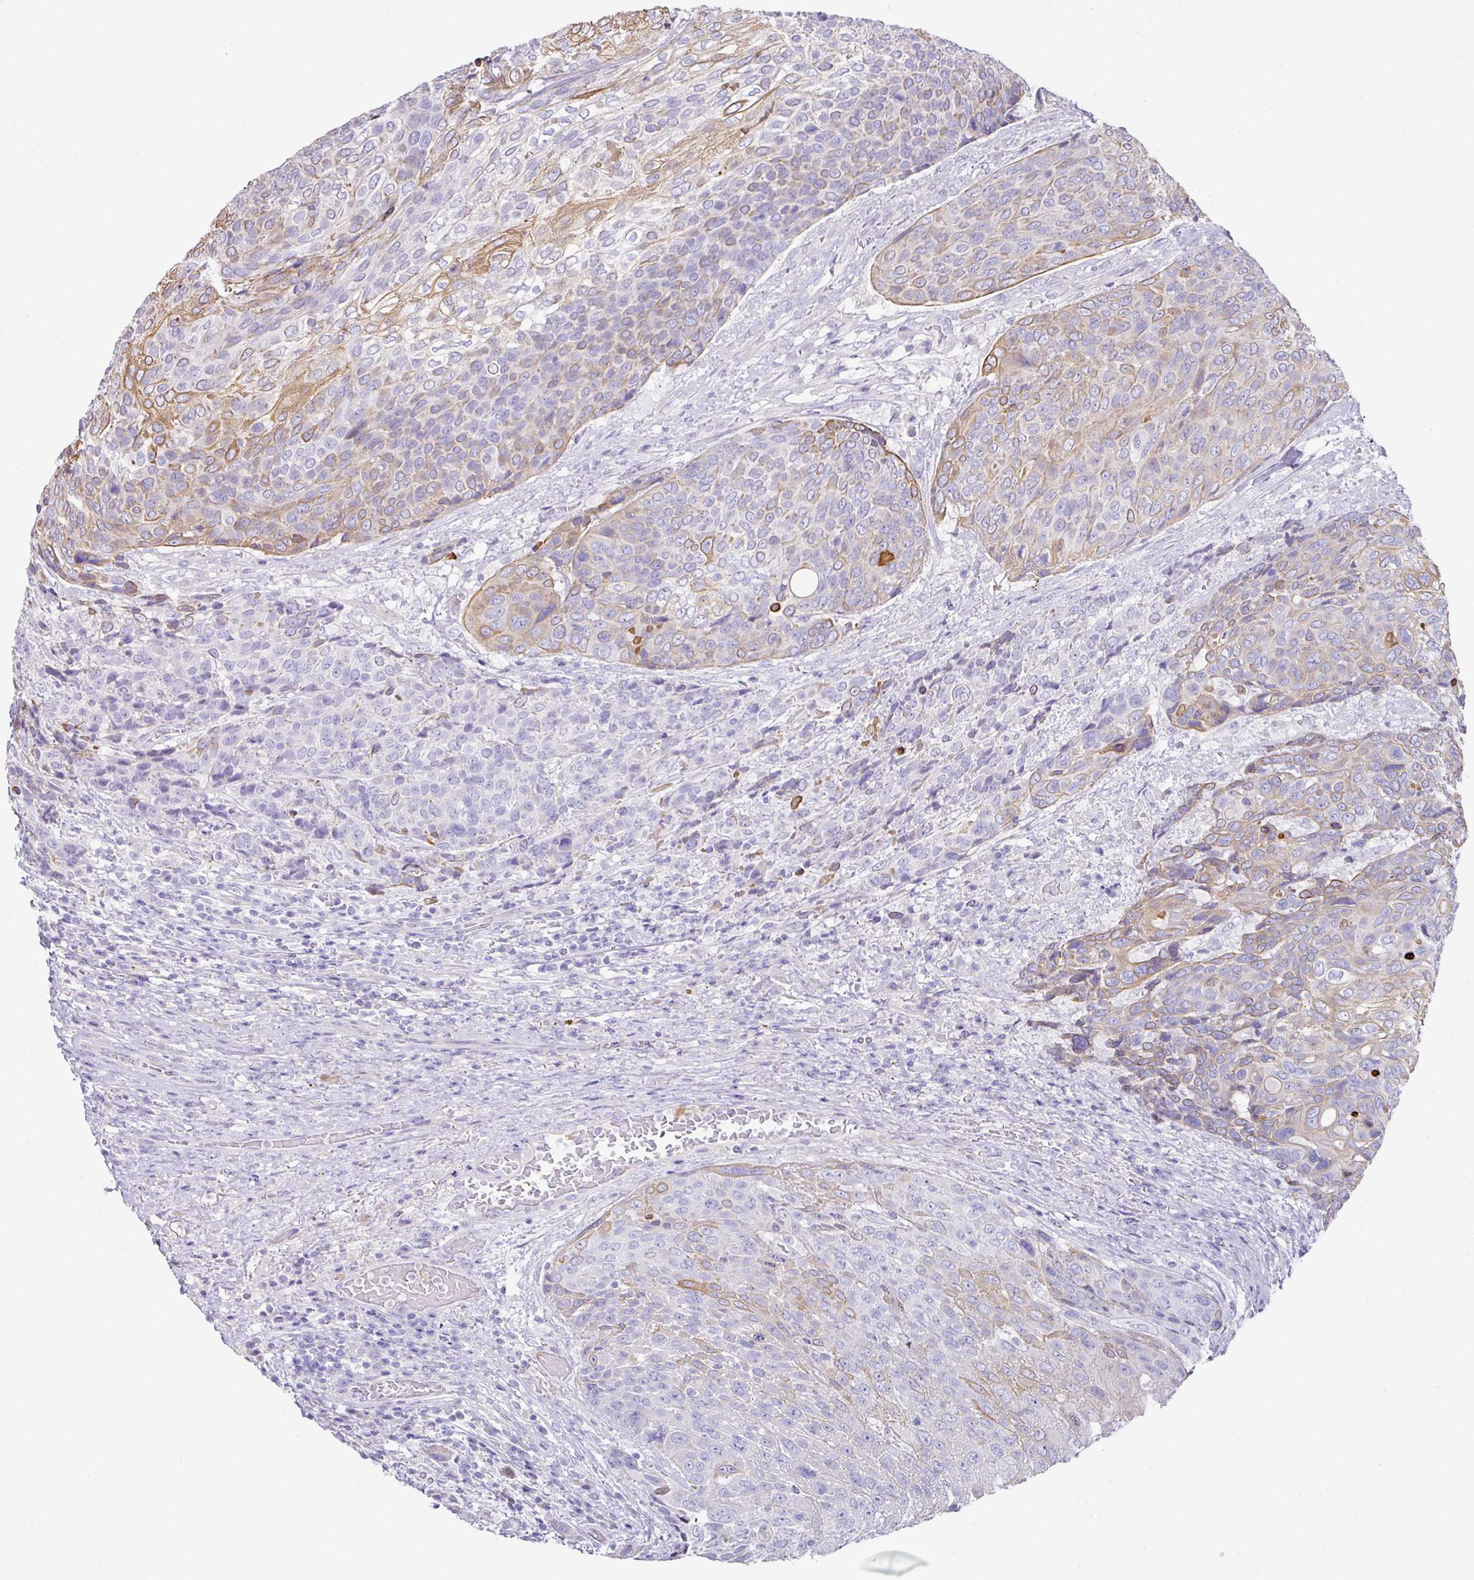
{"staining": {"intensity": "moderate", "quantity": "<25%", "location": "cytoplasmic/membranous"}, "tissue": "urothelial cancer", "cell_type": "Tumor cells", "image_type": "cancer", "snomed": [{"axis": "morphology", "description": "Urothelial carcinoma, High grade"}, {"axis": "topography", "description": "Urinary bladder"}], "caption": "Immunohistochemistry (IHC) of human high-grade urothelial carcinoma shows low levels of moderate cytoplasmic/membranous positivity in about <25% of tumor cells.", "gene": "TARM1", "patient": {"sex": "female", "age": 70}}